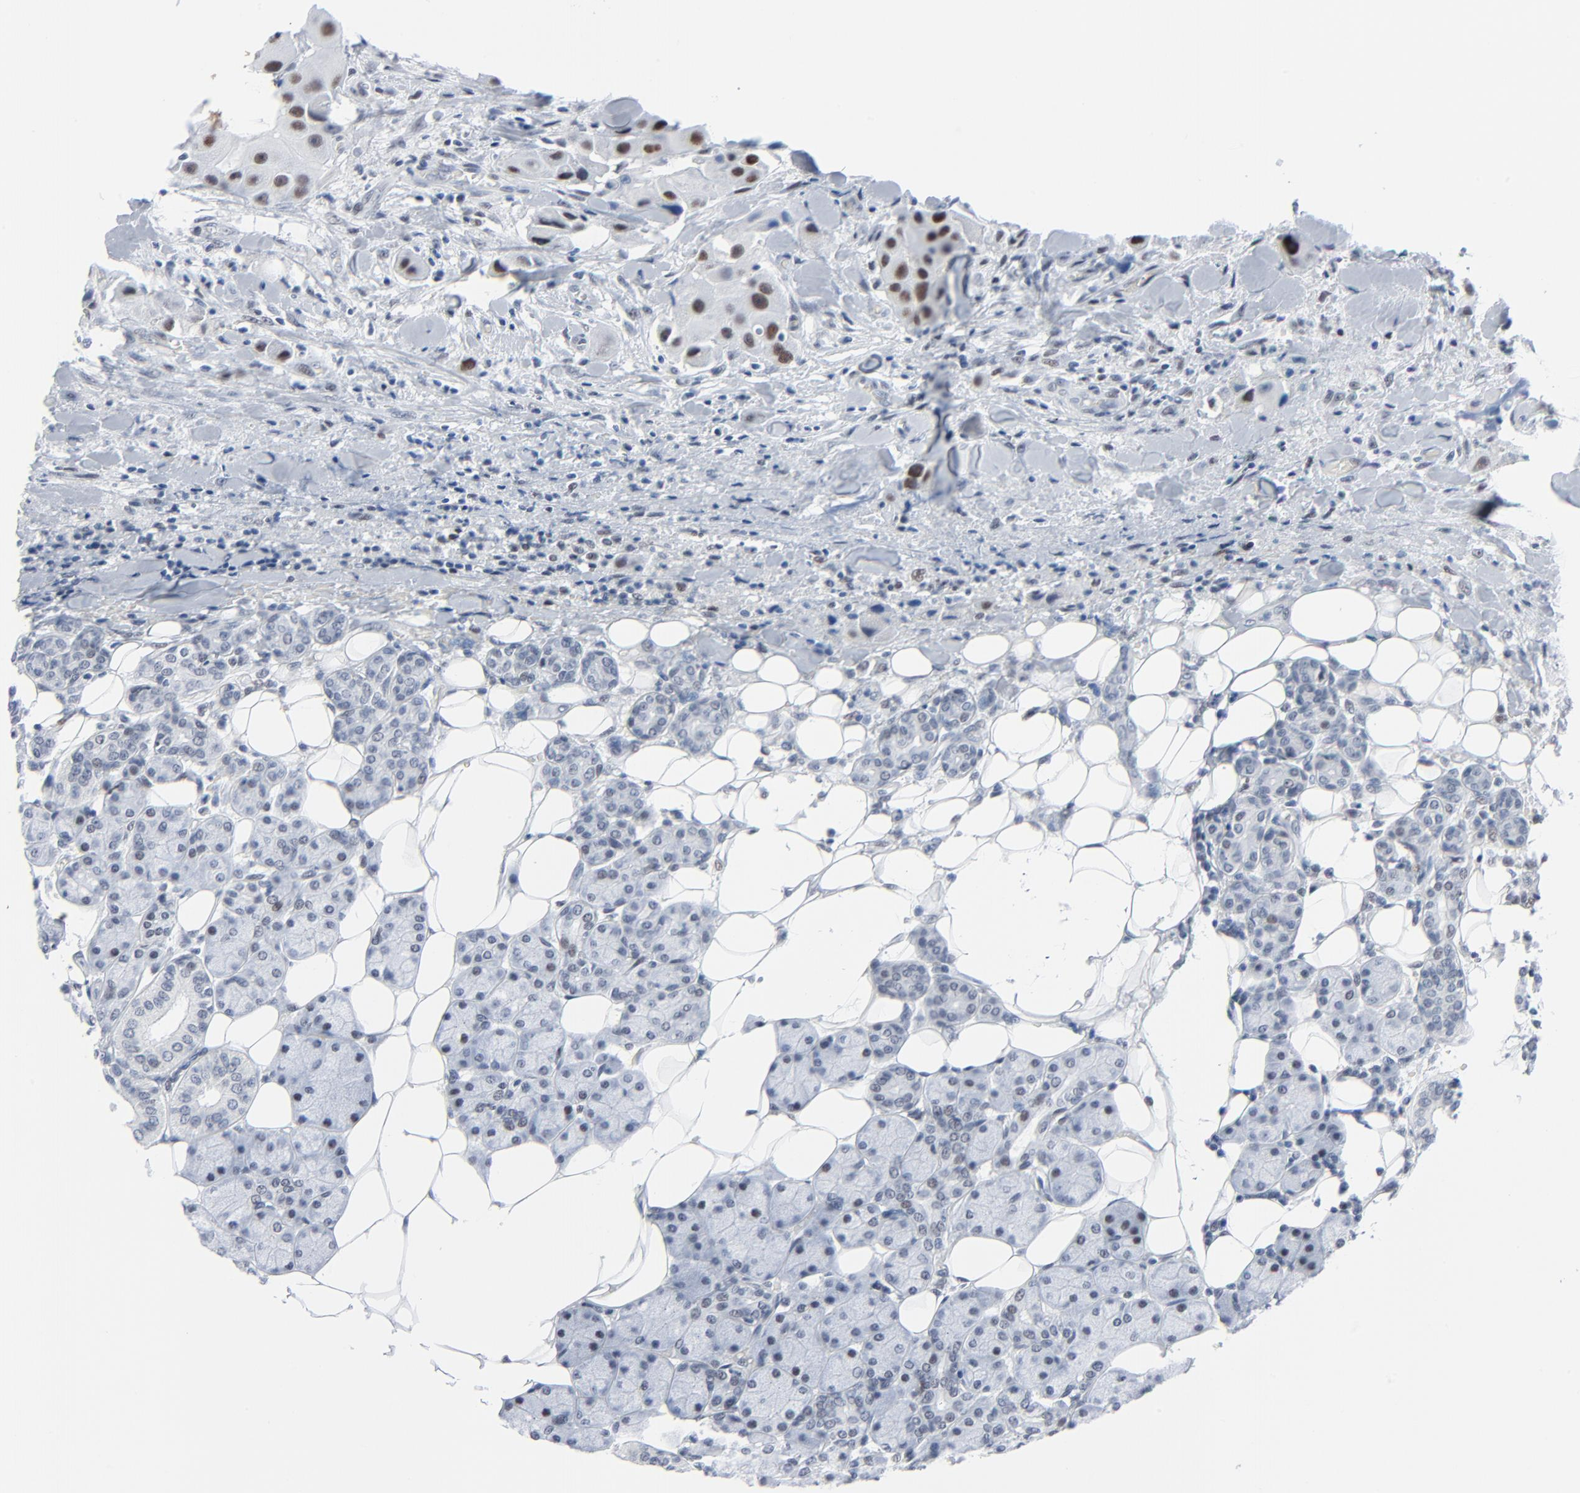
{"staining": {"intensity": "strong", "quantity": ">75%", "location": "nuclear"}, "tissue": "head and neck cancer", "cell_type": "Tumor cells", "image_type": "cancer", "snomed": [{"axis": "morphology", "description": "Normal tissue, NOS"}, {"axis": "morphology", "description": "Adenocarcinoma, NOS"}, {"axis": "topography", "description": "Salivary gland"}, {"axis": "topography", "description": "Head-Neck"}], "caption": "Head and neck cancer (adenocarcinoma) stained for a protein shows strong nuclear positivity in tumor cells. The protein is shown in brown color, while the nuclei are stained blue.", "gene": "SIRT1", "patient": {"sex": "male", "age": 80}}